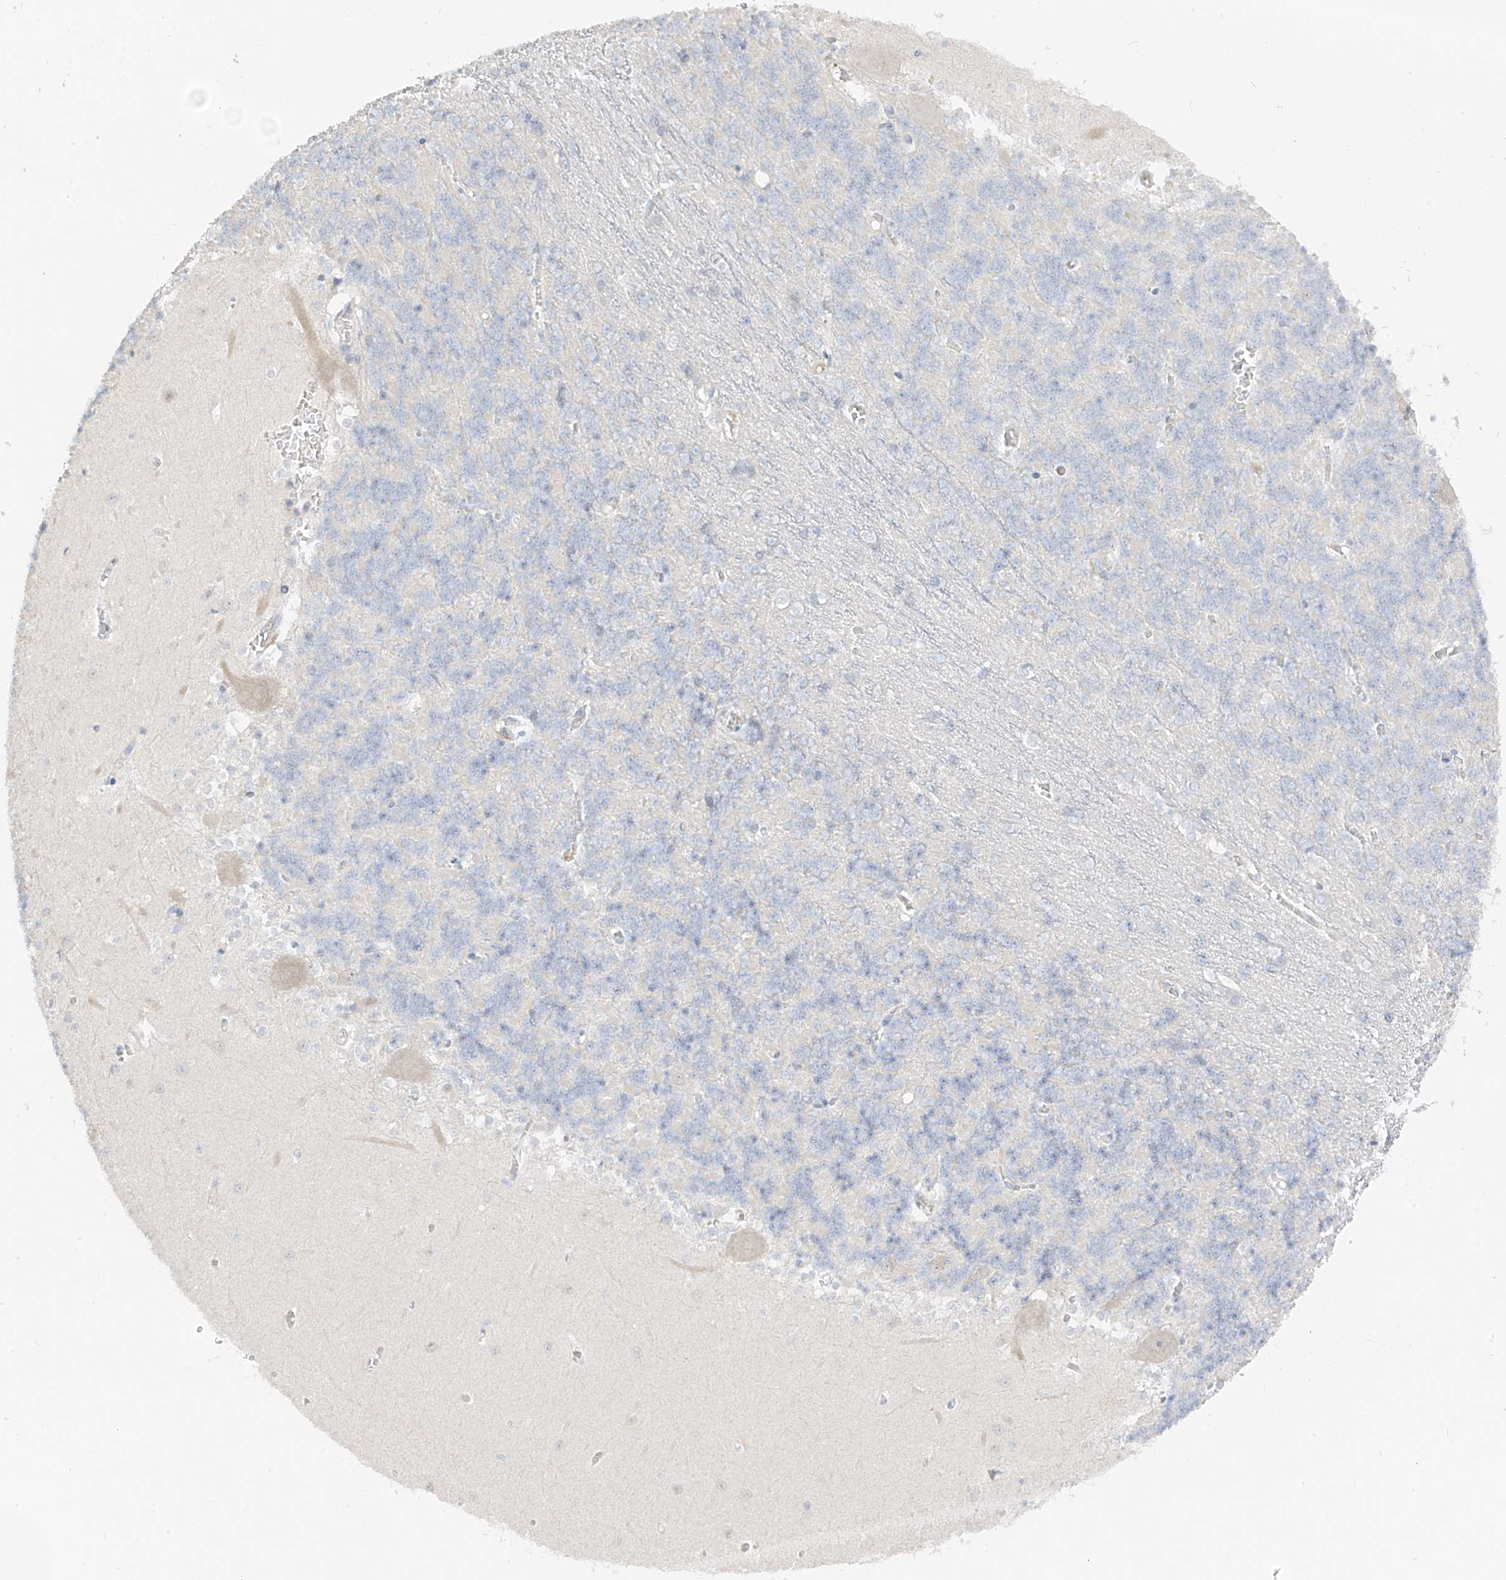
{"staining": {"intensity": "negative", "quantity": "none", "location": "none"}, "tissue": "cerebellum", "cell_type": "Cells in granular layer", "image_type": "normal", "snomed": [{"axis": "morphology", "description": "Normal tissue, NOS"}, {"axis": "topography", "description": "Cerebellum"}], "caption": "The photomicrograph exhibits no staining of cells in granular layer in benign cerebellum. (DAB (3,3'-diaminobenzidine) immunohistochemistry visualized using brightfield microscopy, high magnification).", "gene": "DCDC2", "patient": {"sex": "male", "age": 37}}